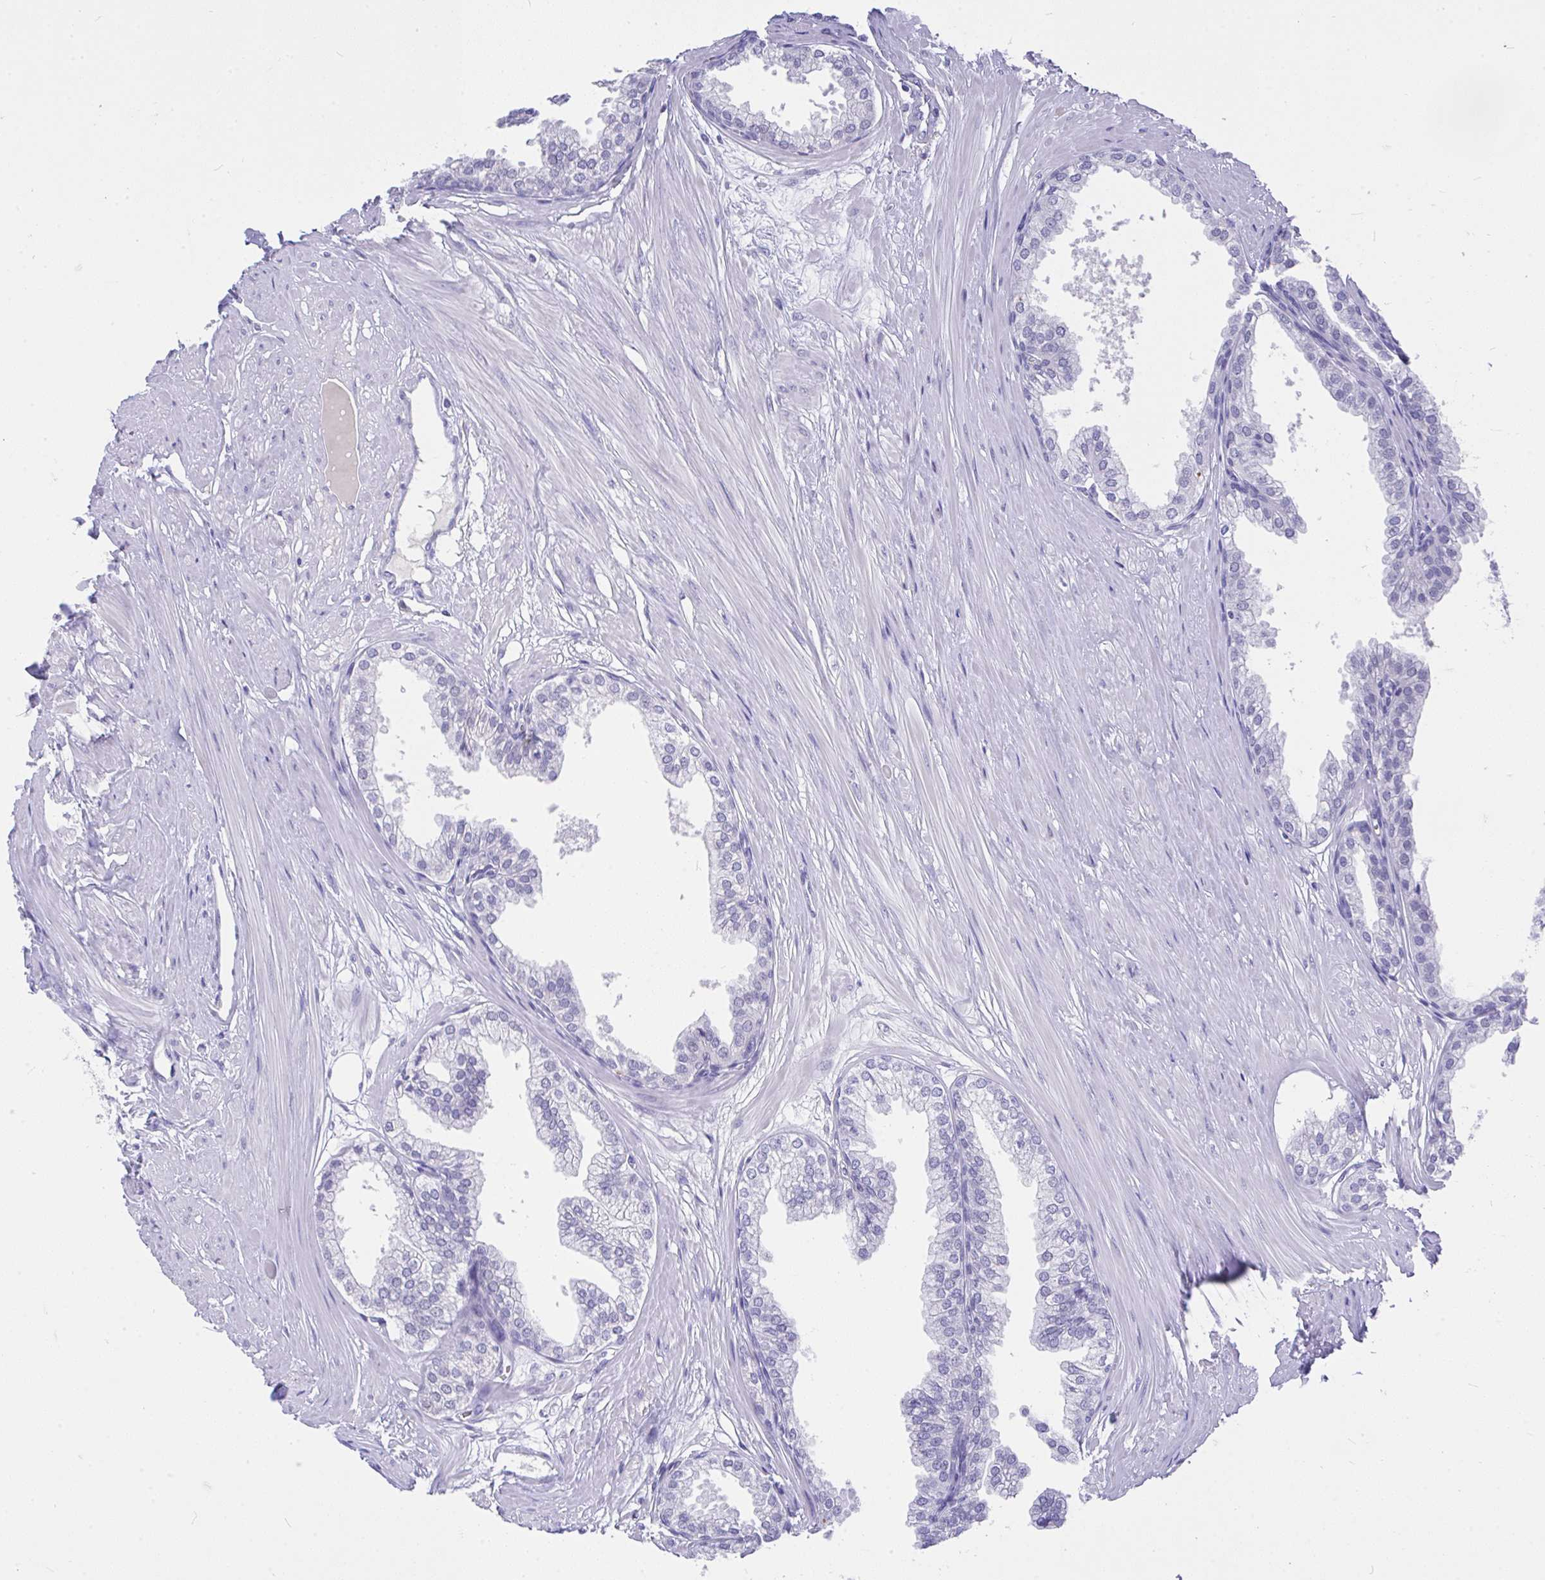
{"staining": {"intensity": "negative", "quantity": "none", "location": "none"}, "tissue": "prostate", "cell_type": "Glandular cells", "image_type": "normal", "snomed": [{"axis": "morphology", "description": "Normal tissue, NOS"}, {"axis": "topography", "description": "Prostate"}, {"axis": "topography", "description": "Peripheral nerve tissue"}], "caption": "A high-resolution histopathology image shows immunohistochemistry (IHC) staining of benign prostate, which reveals no significant expression in glandular cells.", "gene": "MS4A12", "patient": {"sex": "male", "age": 55}}